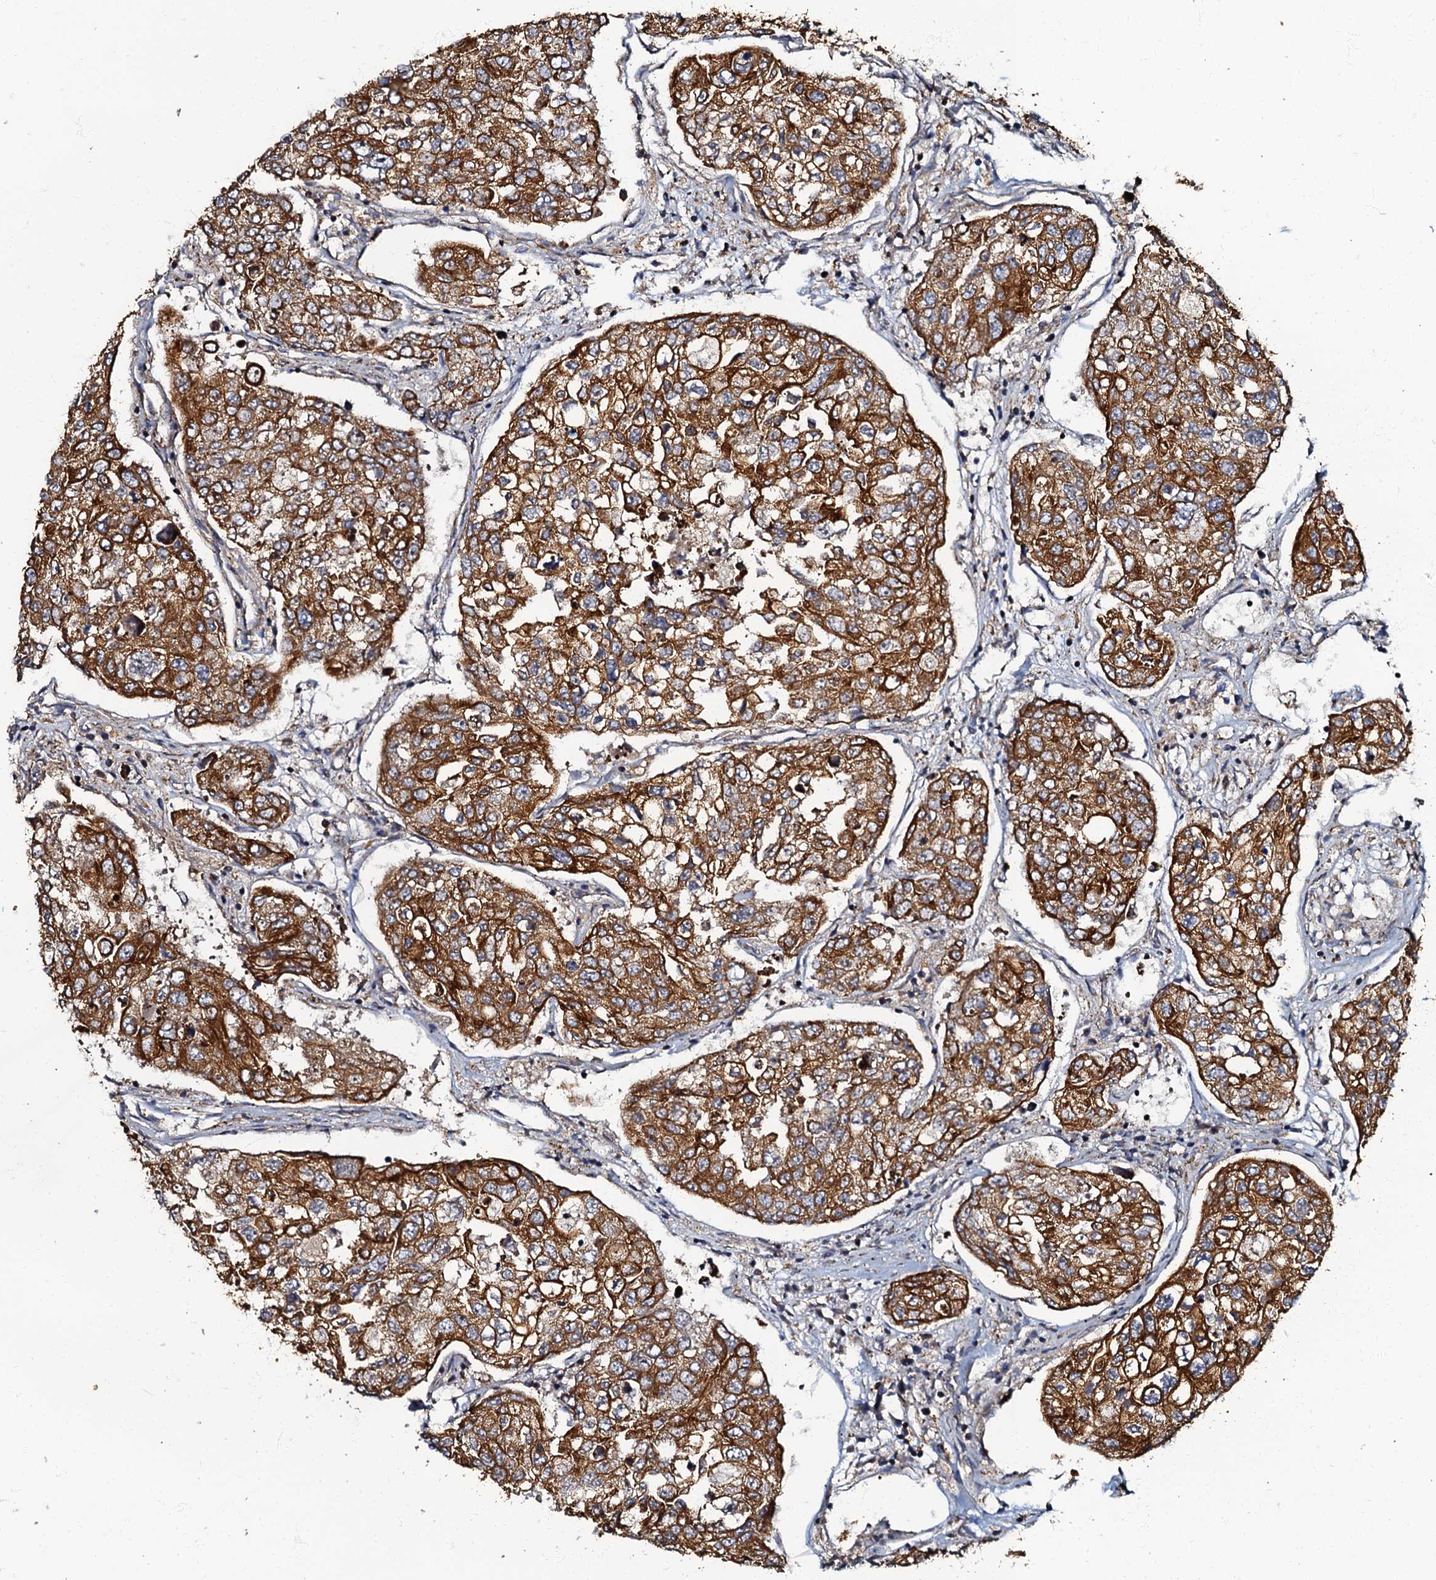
{"staining": {"intensity": "strong", "quantity": ">75%", "location": "cytoplasmic/membranous"}, "tissue": "urothelial cancer", "cell_type": "Tumor cells", "image_type": "cancer", "snomed": [{"axis": "morphology", "description": "Urothelial carcinoma, High grade"}, {"axis": "topography", "description": "Lymph node"}, {"axis": "topography", "description": "Urinary bladder"}], "caption": "Urothelial carcinoma (high-grade) stained for a protein shows strong cytoplasmic/membranous positivity in tumor cells.", "gene": "NDUFA12", "patient": {"sex": "male", "age": 51}}